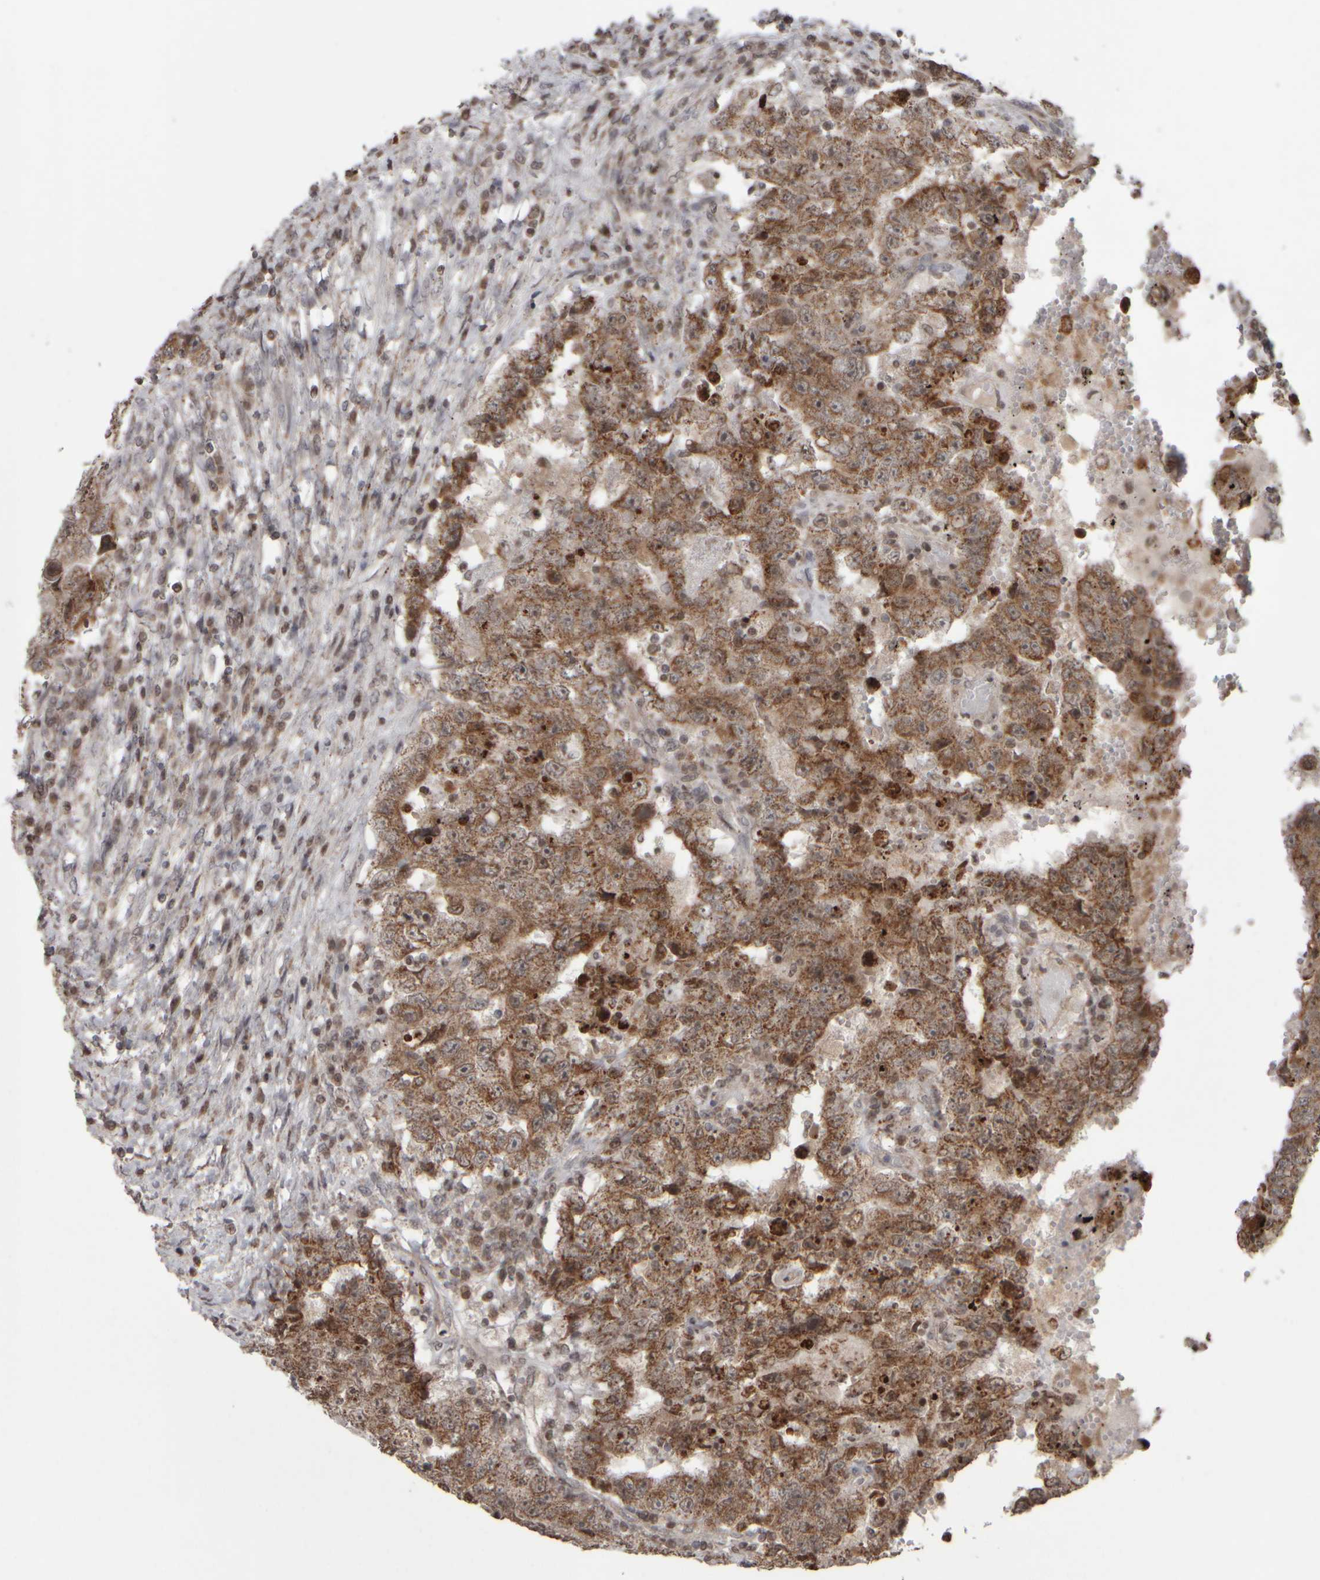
{"staining": {"intensity": "moderate", "quantity": ">75%", "location": "cytoplasmic/membranous"}, "tissue": "testis cancer", "cell_type": "Tumor cells", "image_type": "cancer", "snomed": [{"axis": "morphology", "description": "Carcinoma, Embryonal, NOS"}, {"axis": "topography", "description": "Testis"}], "caption": "The photomicrograph displays immunohistochemical staining of testis embryonal carcinoma. There is moderate cytoplasmic/membranous expression is present in about >75% of tumor cells.", "gene": "CWC27", "patient": {"sex": "male", "age": 26}}